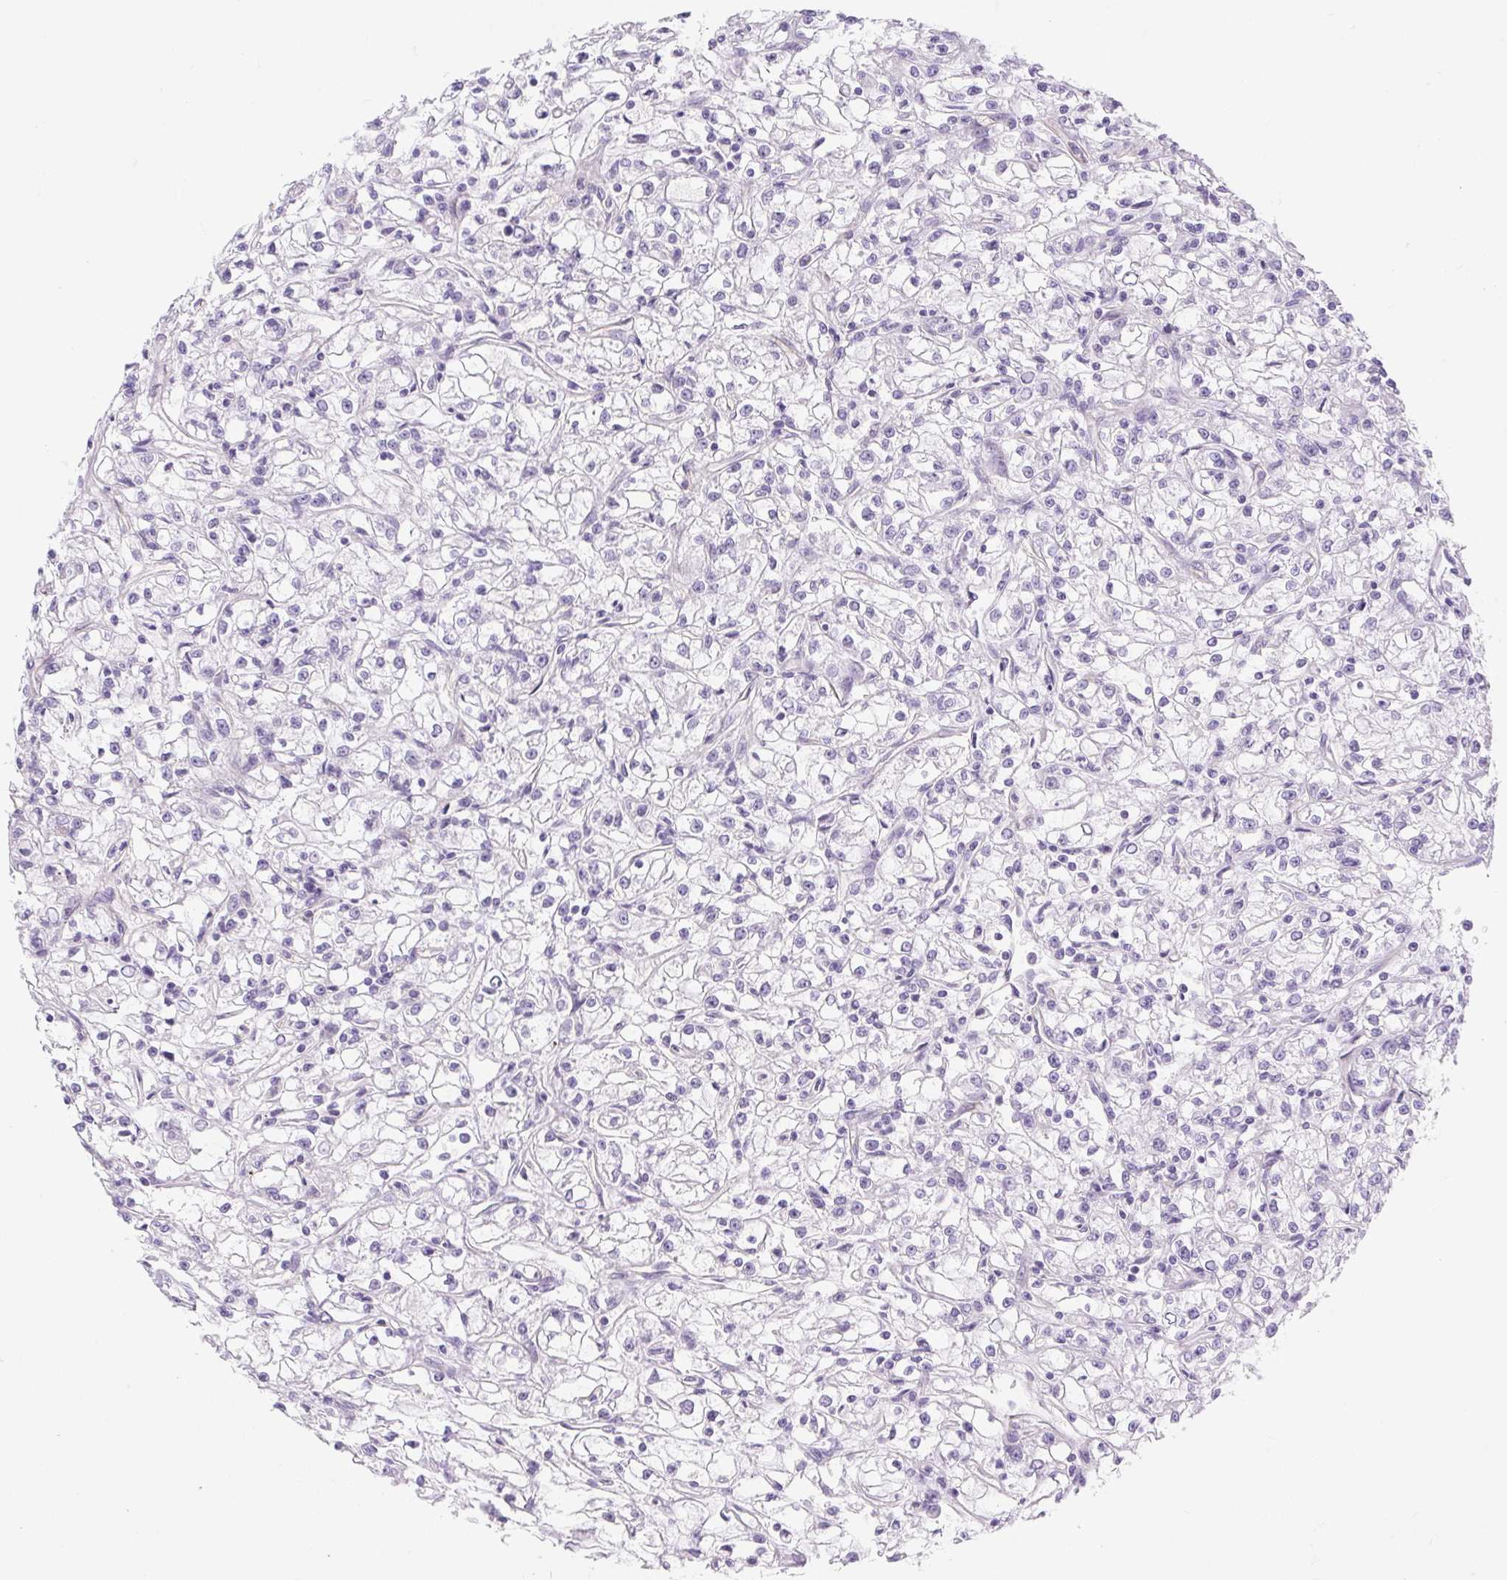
{"staining": {"intensity": "negative", "quantity": "none", "location": "none"}, "tissue": "renal cancer", "cell_type": "Tumor cells", "image_type": "cancer", "snomed": [{"axis": "morphology", "description": "Adenocarcinoma, NOS"}, {"axis": "topography", "description": "Kidney"}], "caption": "Tumor cells are negative for brown protein staining in renal cancer. The staining was performed using DAB to visualize the protein expression in brown, while the nuclei were stained in blue with hematoxylin (Magnification: 20x).", "gene": "BCAS1", "patient": {"sex": "female", "age": 59}}